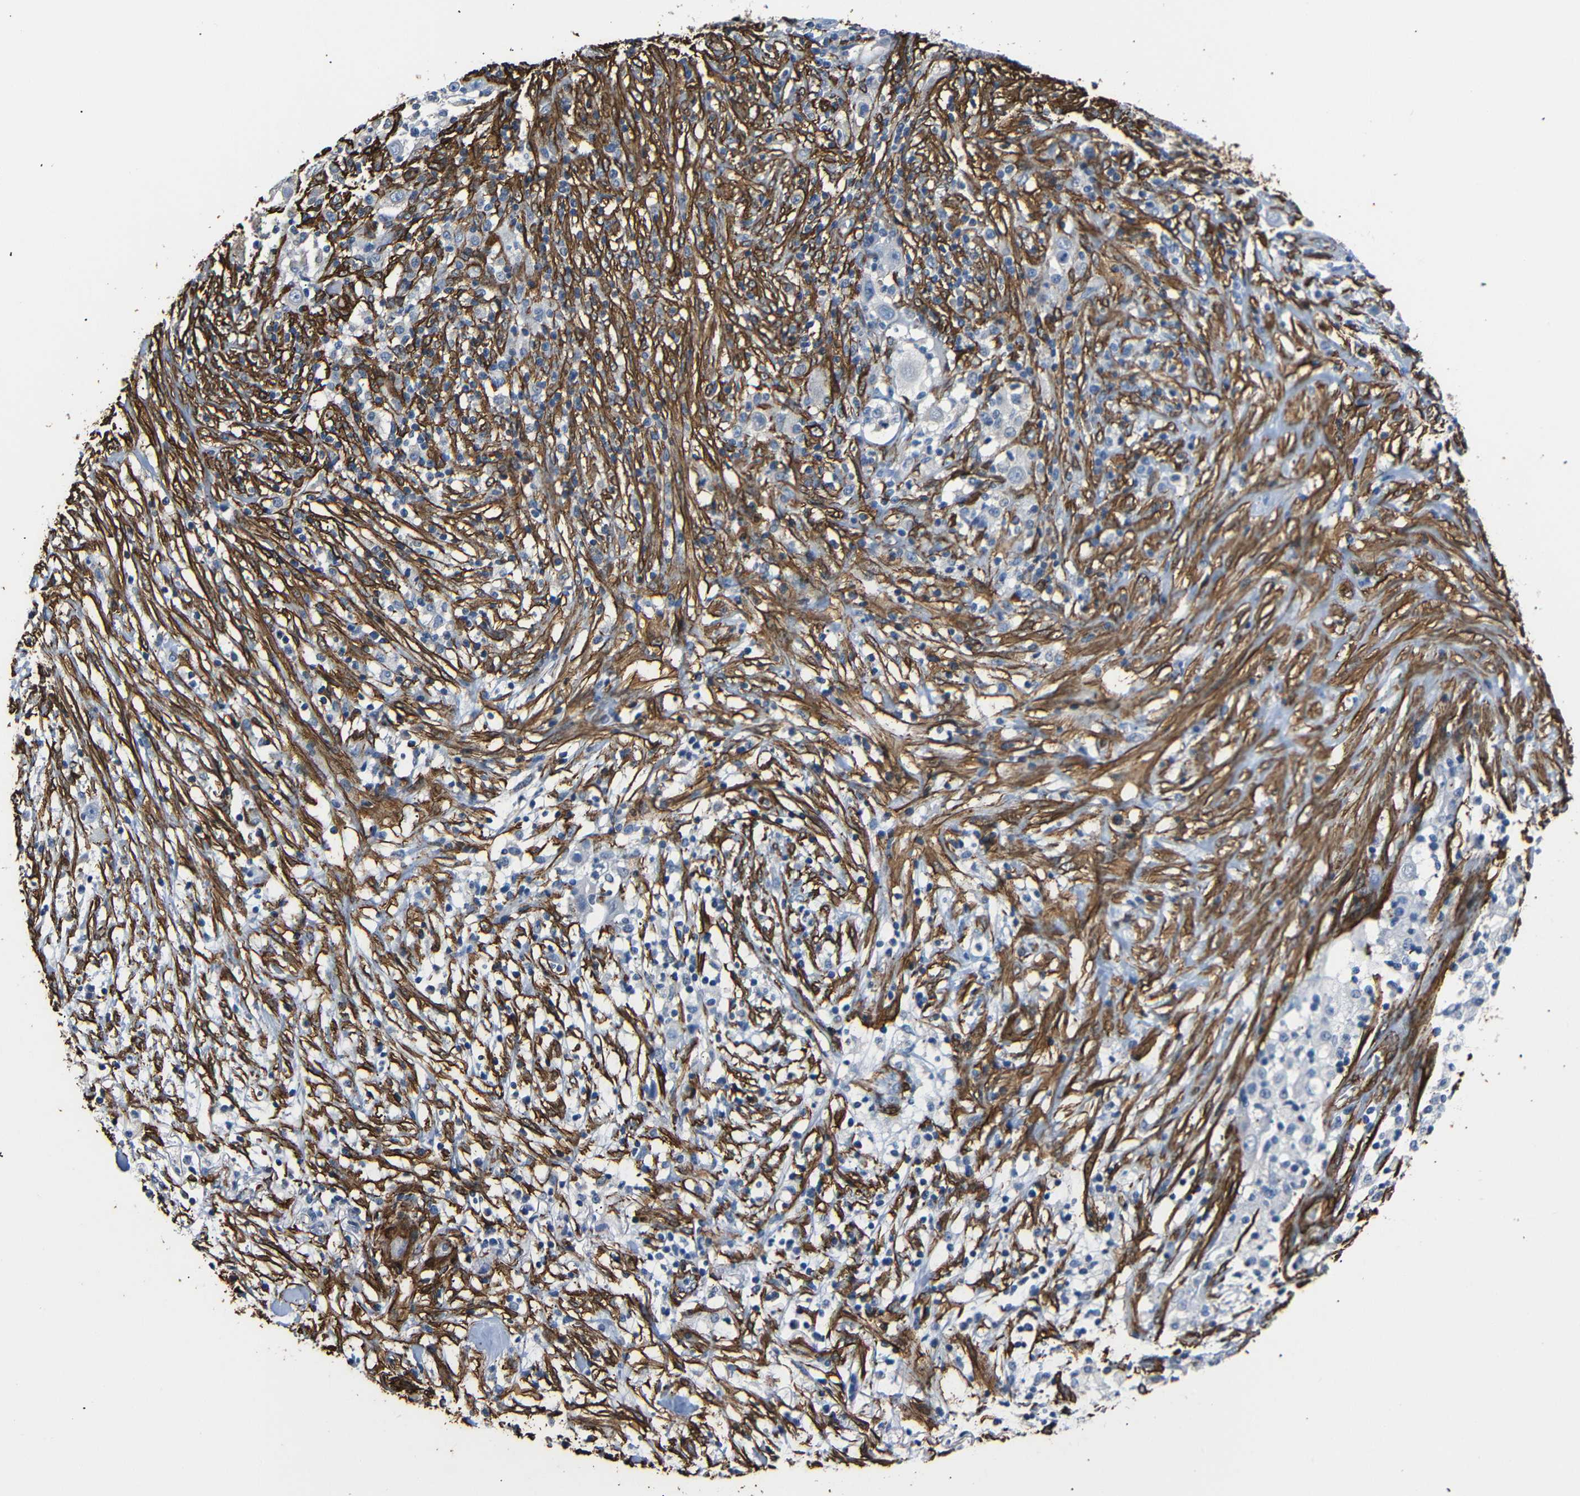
{"staining": {"intensity": "negative", "quantity": "none", "location": "none"}, "tissue": "ovarian cancer", "cell_type": "Tumor cells", "image_type": "cancer", "snomed": [{"axis": "morphology", "description": "Carcinoma, endometroid"}, {"axis": "topography", "description": "Ovary"}], "caption": "Immunohistochemistry image of neoplastic tissue: human endometroid carcinoma (ovarian) stained with DAB displays no significant protein positivity in tumor cells.", "gene": "ACTA2", "patient": {"sex": "female", "age": 42}}